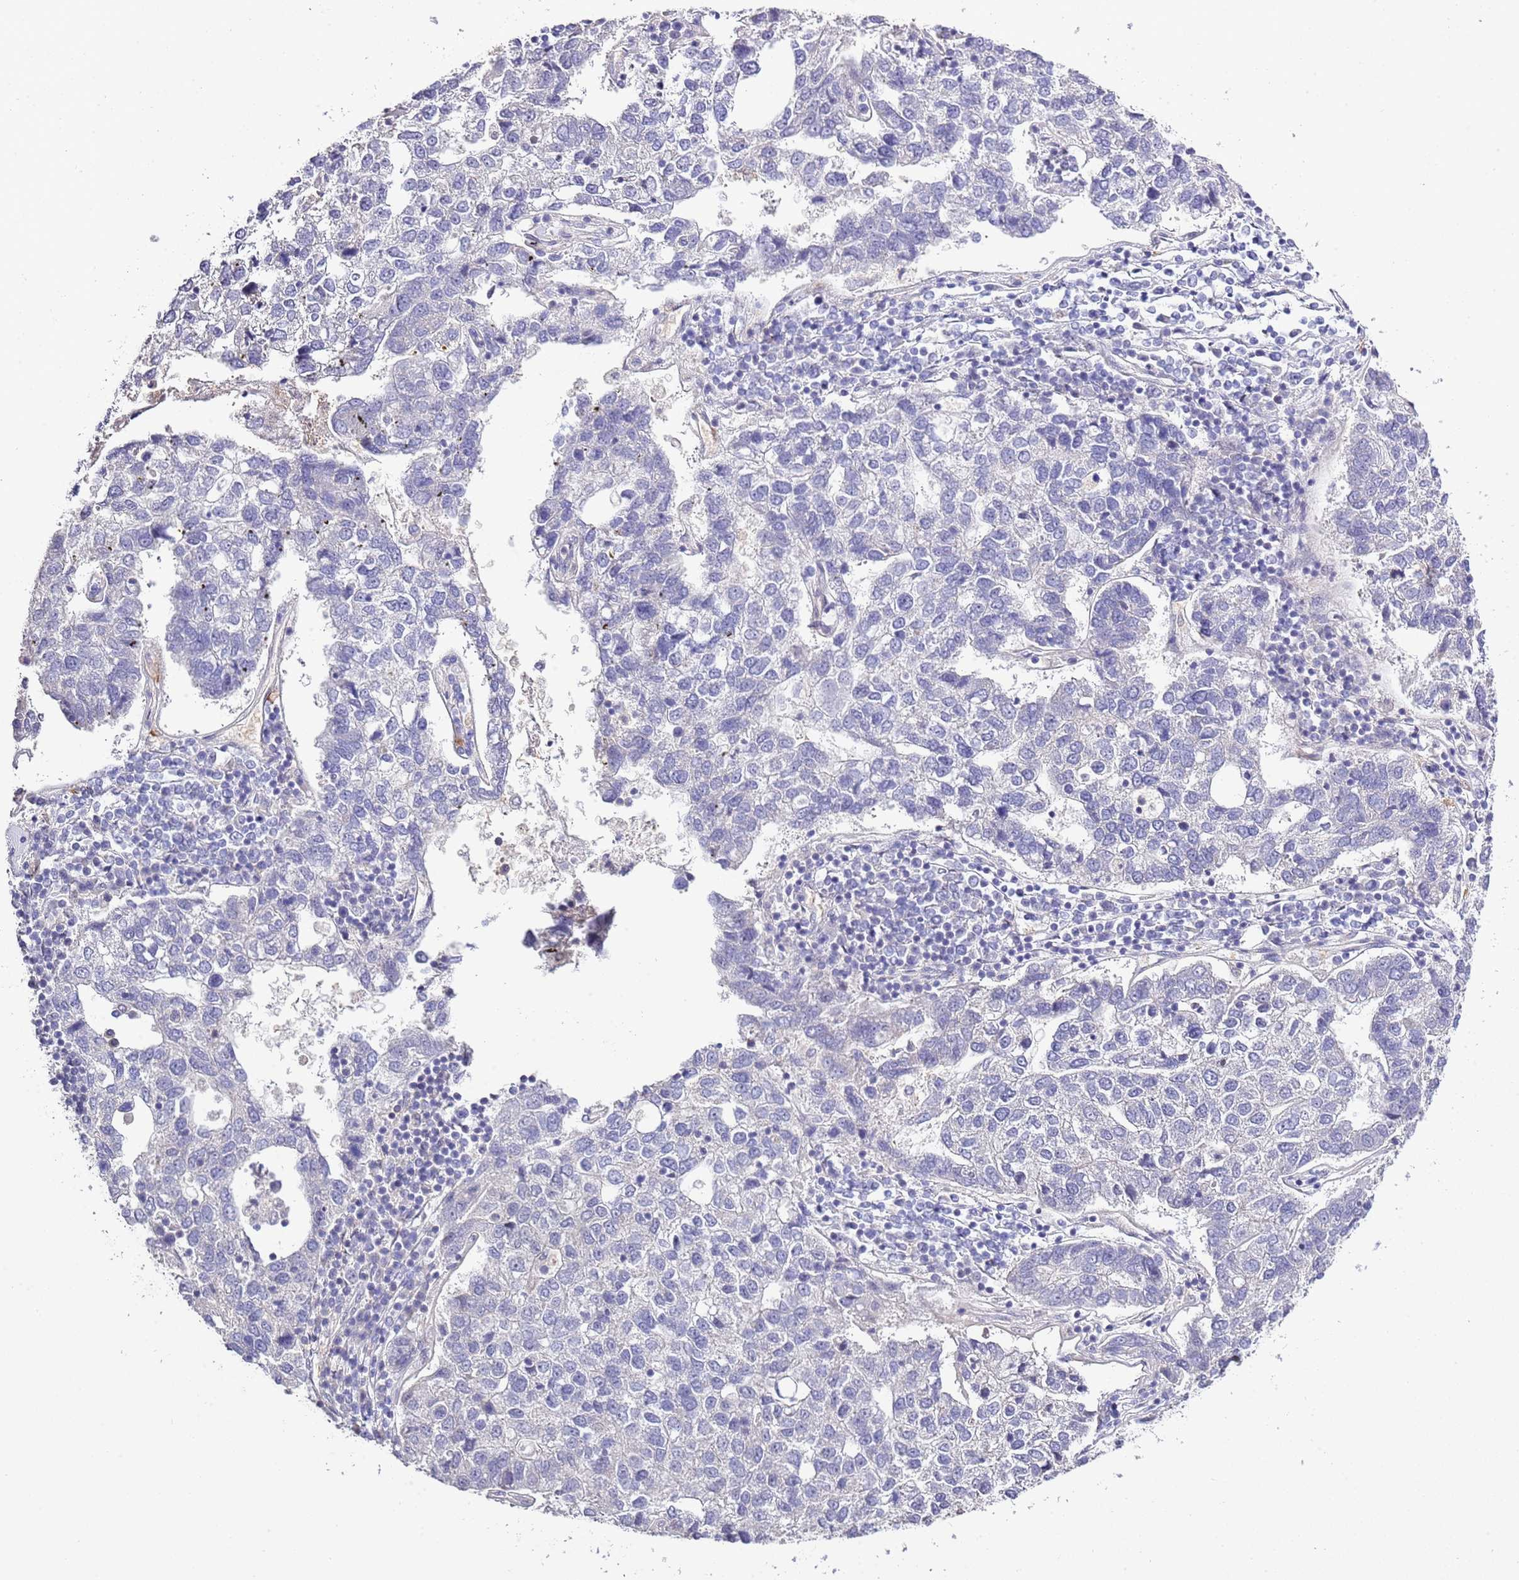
{"staining": {"intensity": "negative", "quantity": "none", "location": "none"}, "tissue": "pancreatic cancer", "cell_type": "Tumor cells", "image_type": "cancer", "snomed": [{"axis": "morphology", "description": "Adenocarcinoma, NOS"}, {"axis": "topography", "description": "Pancreas"}], "caption": "IHC photomicrograph of neoplastic tissue: pancreatic cancer stained with DAB reveals no significant protein positivity in tumor cells.", "gene": "LIPJ", "patient": {"sex": "female", "age": 61}}